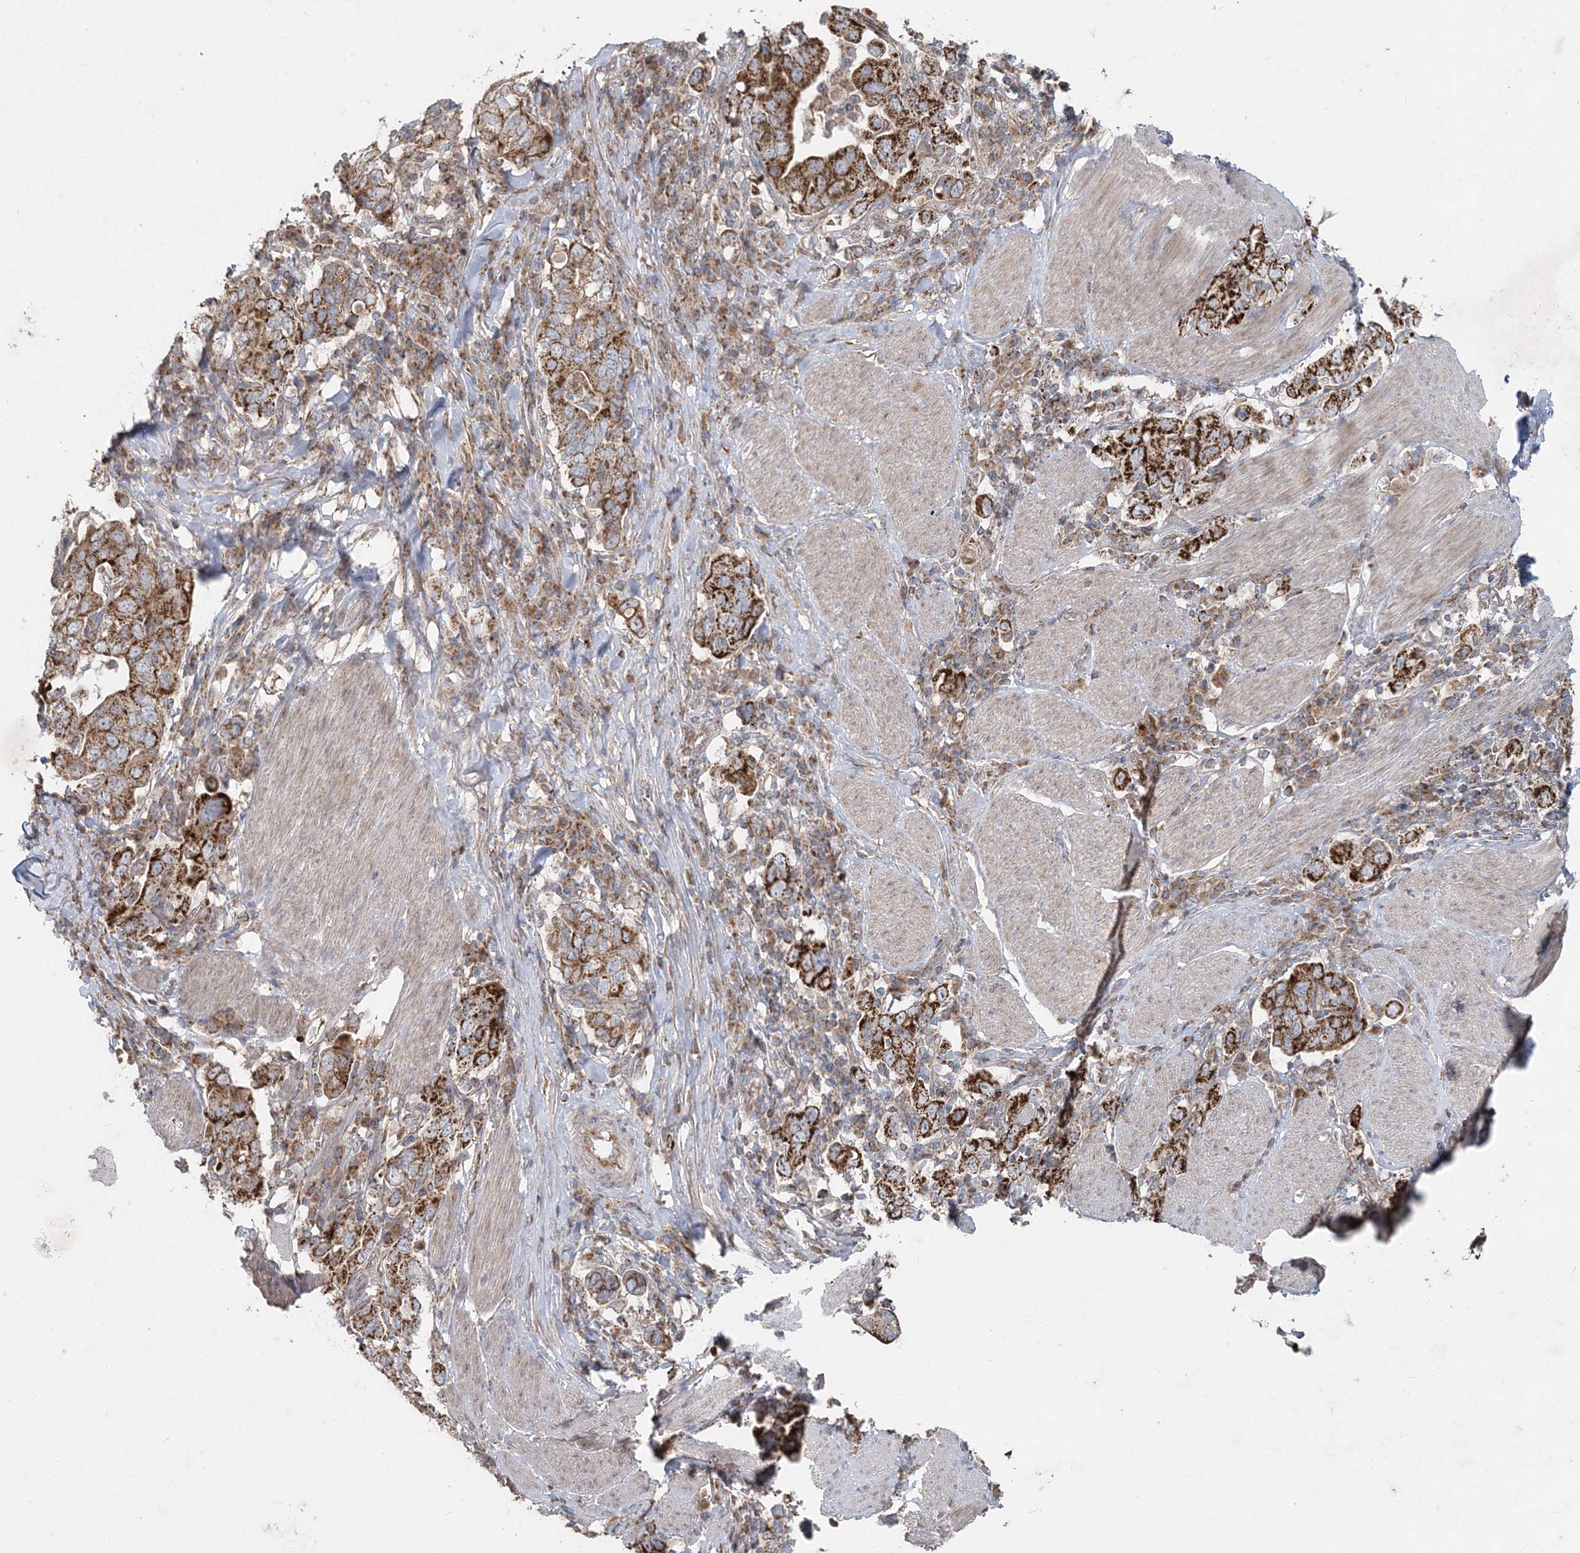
{"staining": {"intensity": "strong", "quantity": ">75%", "location": "cytoplasmic/membranous"}, "tissue": "stomach cancer", "cell_type": "Tumor cells", "image_type": "cancer", "snomed": [{"axis": "morphology", "description": "Adenocarcinoma, NOS"}, {"axis": "topography", "description": "Stomach, upper"}], "caption": "Protein staining by IHC demonstrates strong cytoplasmic/membranous positivity in approximately >75% of tumor cells in stomach cancer. Using DAB (3,3'-diaminobenzidine) (brown) and hematoxylin (blue) stains, captured at high magnification using brightfield microscopy.", "gene": "LRPPRC", "patient": {"sex": "male", "age": 62}}